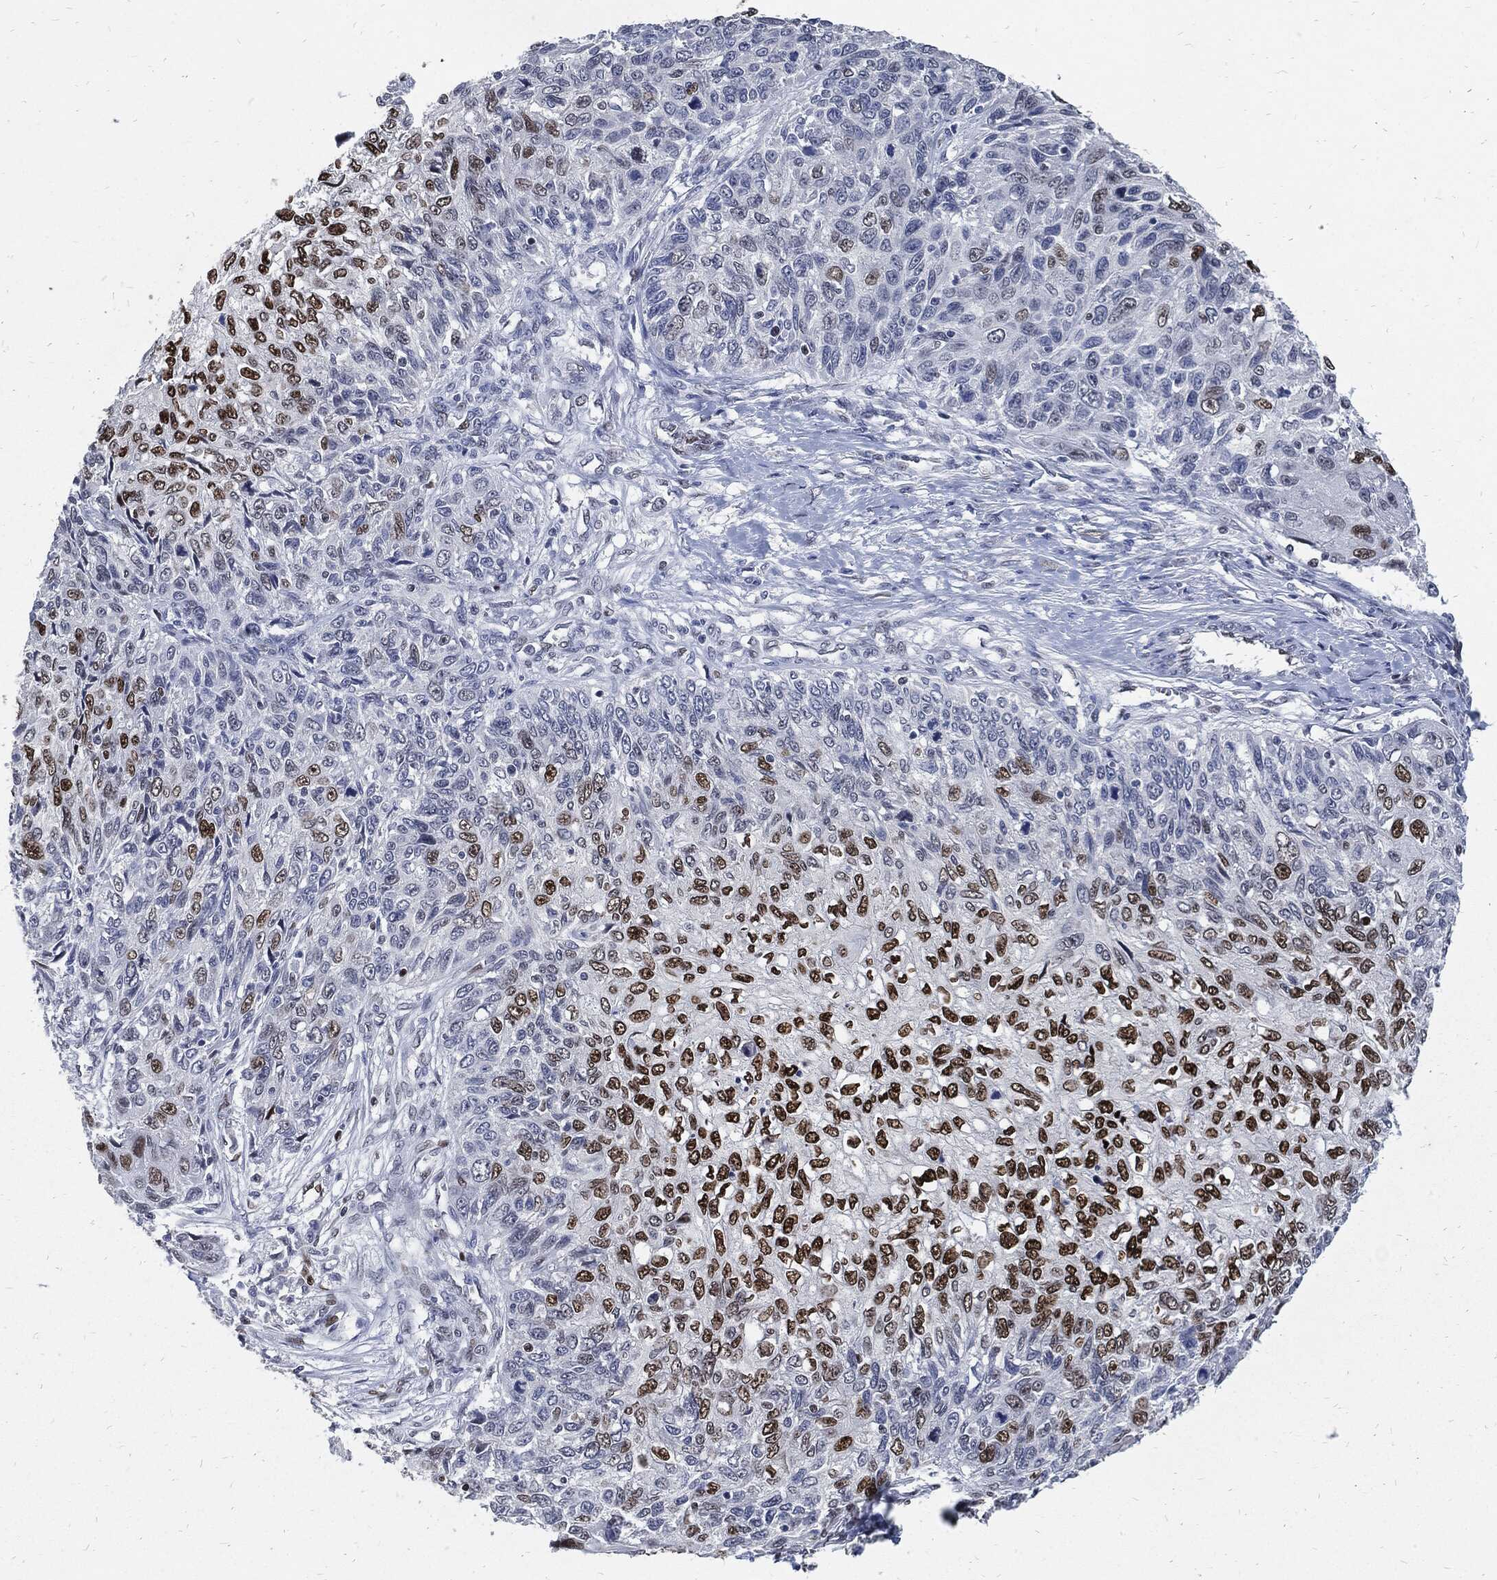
{"staining": {"intensity": "strong", "quantity": ">75%", "location": "nuclear"}, "tissue": "skin cancer", "cell_type": "Tumor cells", "image_type": "cancer", "snomed": [{"axis": "morphology", "description": "Squamous cell carcinoma, NOS"}, {"axis": "topography", "description": "Skin"}], "caption": "High-power microscopy captured an immunohistochemistry (IHC) micrograph of skin cancer (squamous cell carcinoma), revealing strong nuclear expression in approximately >75% of tumor cells.", "gene": "JUN", "patient": {"sex": "male", "age": 92}}